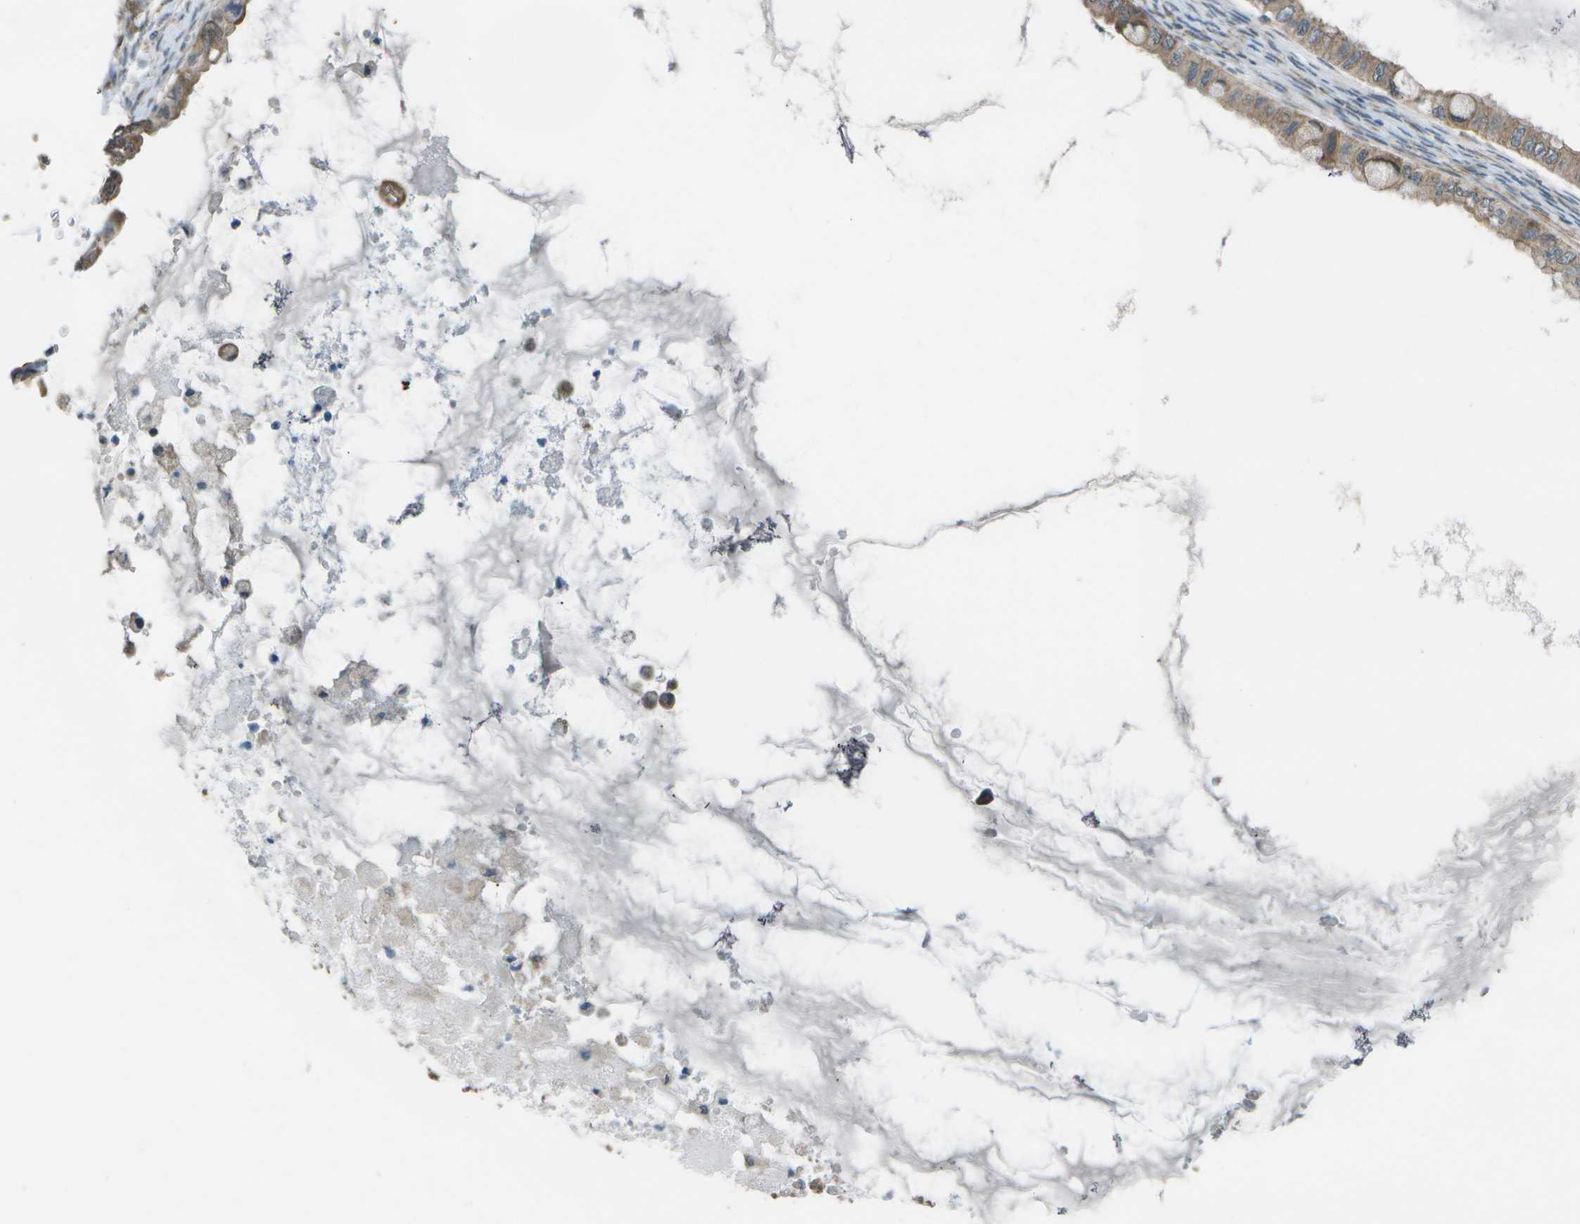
{"staining": {"intensity": "moderate", "quantity": ">75%", "location": "cytoplasmic/membranous"}, "tissue": "ovarian cancer", "cell_type": "Tumor cells", "image_type": "cancer", "snomed": [{"axis": "morphology", "description": "Cystadenocarcinoma, mucinous, NOS"}, {"axis": "topography", "description": "Ovary"}], "caption": "This is a micrograph of immunohistochemistry (IHC) staining of ovarian mucinous cystadenocarcinoma, which shows moderate staining in the cytoplasmic/membranous of tumor cells.", "gene": "CLNS1A", "patient": {"sex": "female", "age": 80}}